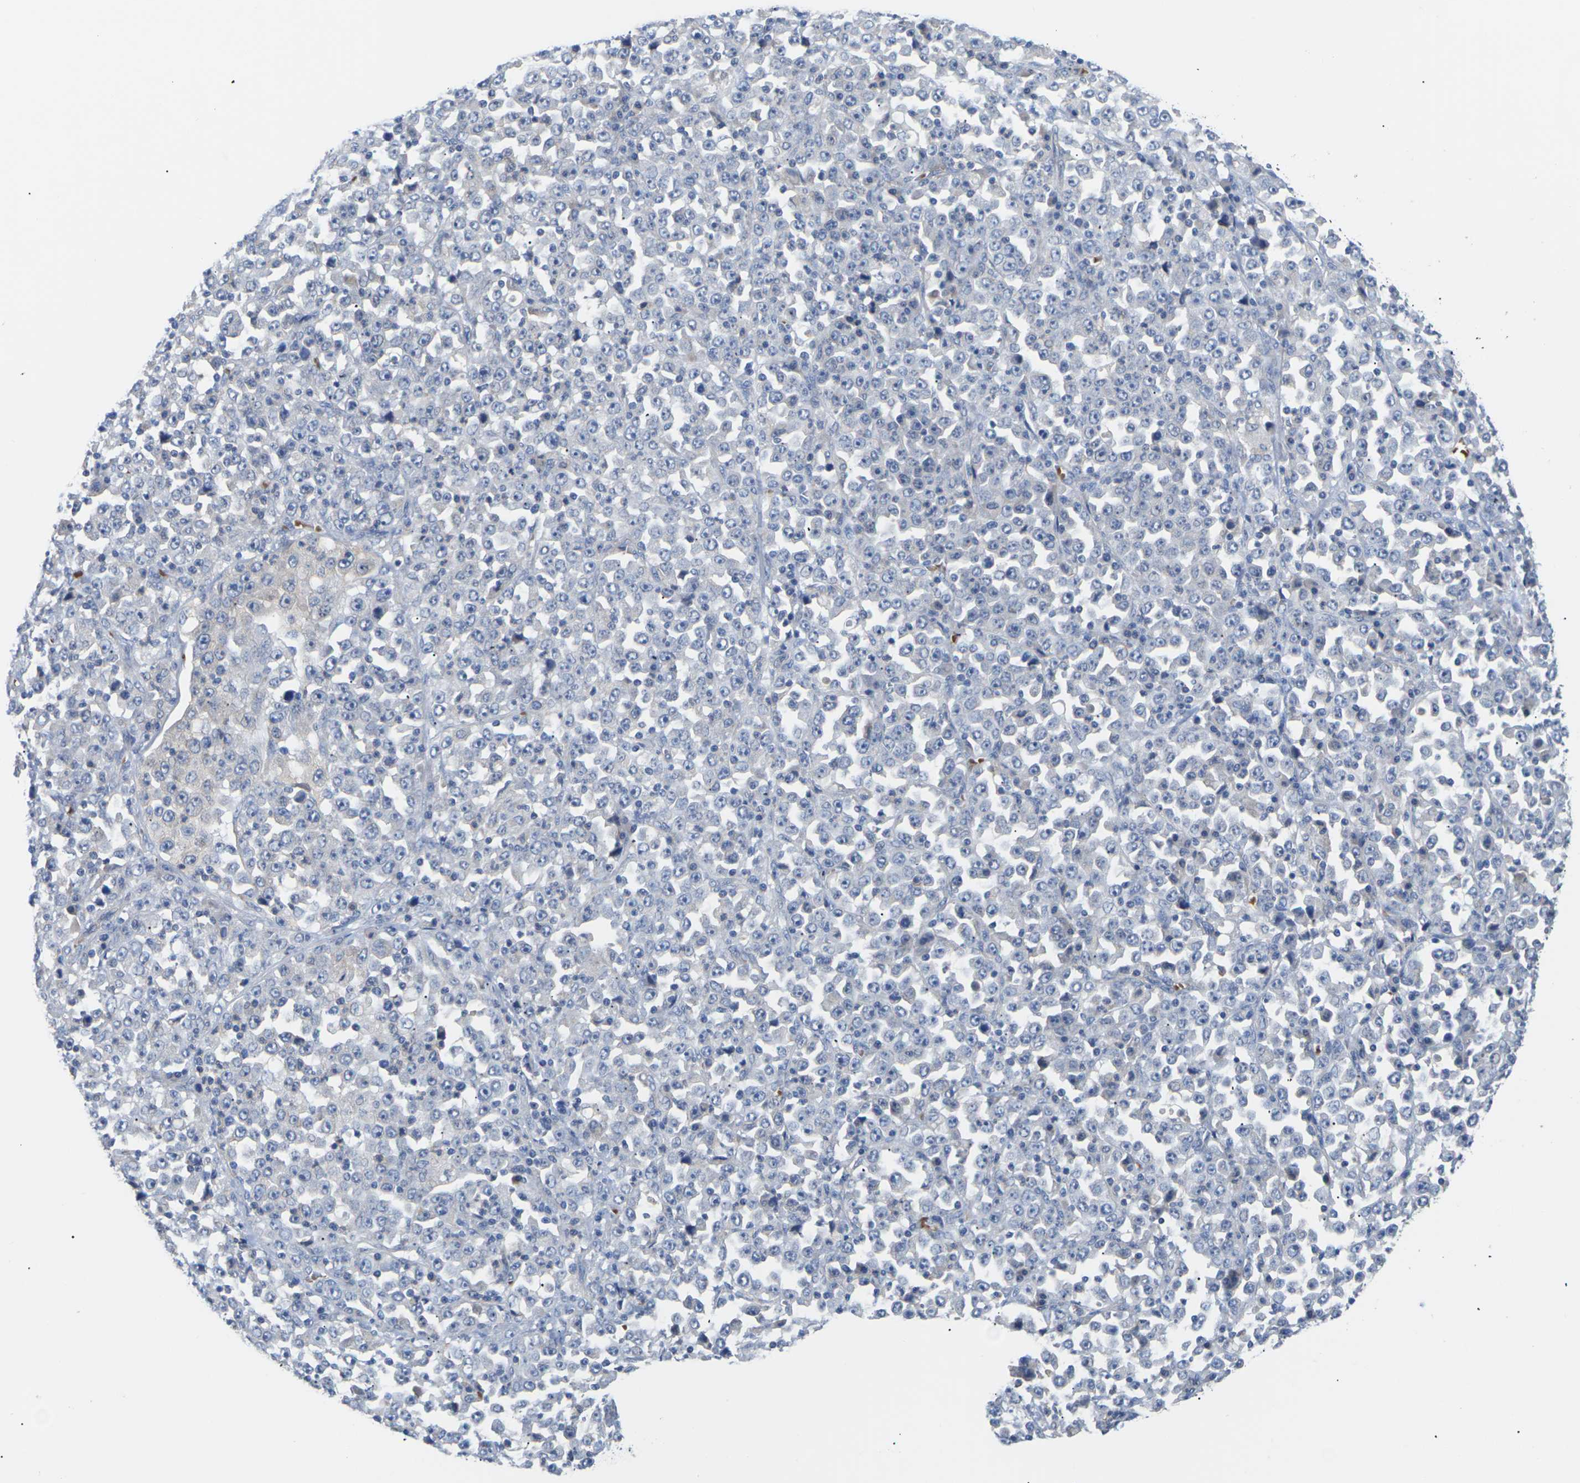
{"staining": {"intensity": "negative", "quantity": "none", "location": "none"}, "tissue": "stomach cancer", "cell_type": "Tumor cells", "image_type": "cancer", "snomed": [{"axis": "morphology", "description": "Normal tissue, NOS"}, {"axis": "morphology", "description": "Adenocarcinoma, NOS"}, {"axis": "topography", "description": "Stomach, upper"}, {"axis": "topography", "description": "Stomach"}], "caption": "Immunohistochemical staining of human stomach adenocarcinoma displays no significant positivity in tumor cells. (Immunohistochemistry, brightfield microscopy, high magnification).", "gene": "TMCO4", "patient": {"sex": "male", "age": 59}}